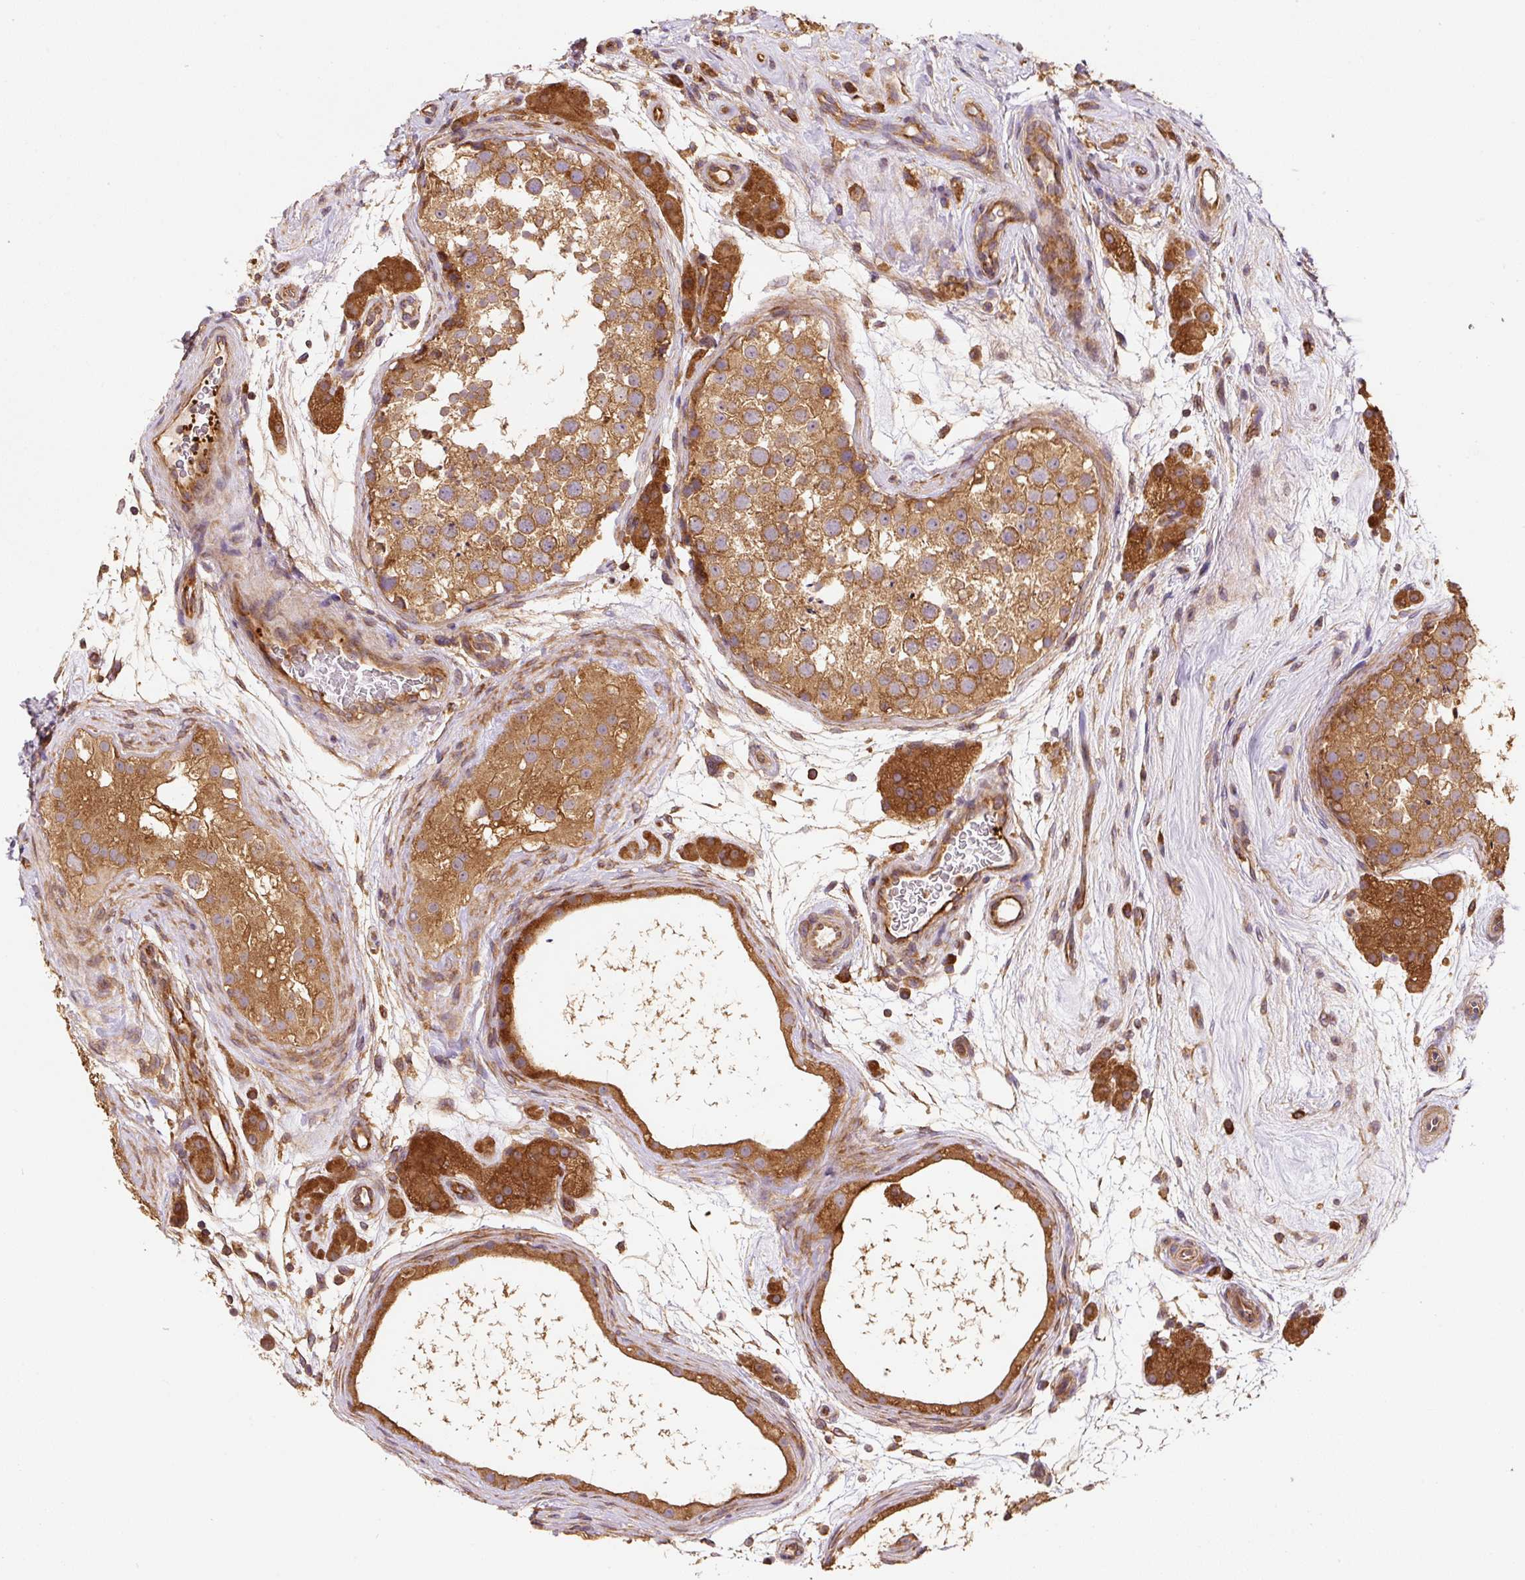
{"staining": {"intensity": "moderate", "quantity": ">75%", "location": "cytoplasmic/membranous"}, "tissue": "testis", "cell_type": "Cells in seminiferous ducts", "image_type": "normal", "snomed": [{"axis": "morphology", "description": "Normal tissue, NOS"}, {"axis": "topography", "description": "Testis"}], "caption": "The histopathology image shows staining of unremarkable testis, revealing moderate cytoplasmic/membranous protein staining (brown color) within cells in seminiferous ducts.", "gene": "EIF2S2", "patient": {"sex": "male", "age": 41}}